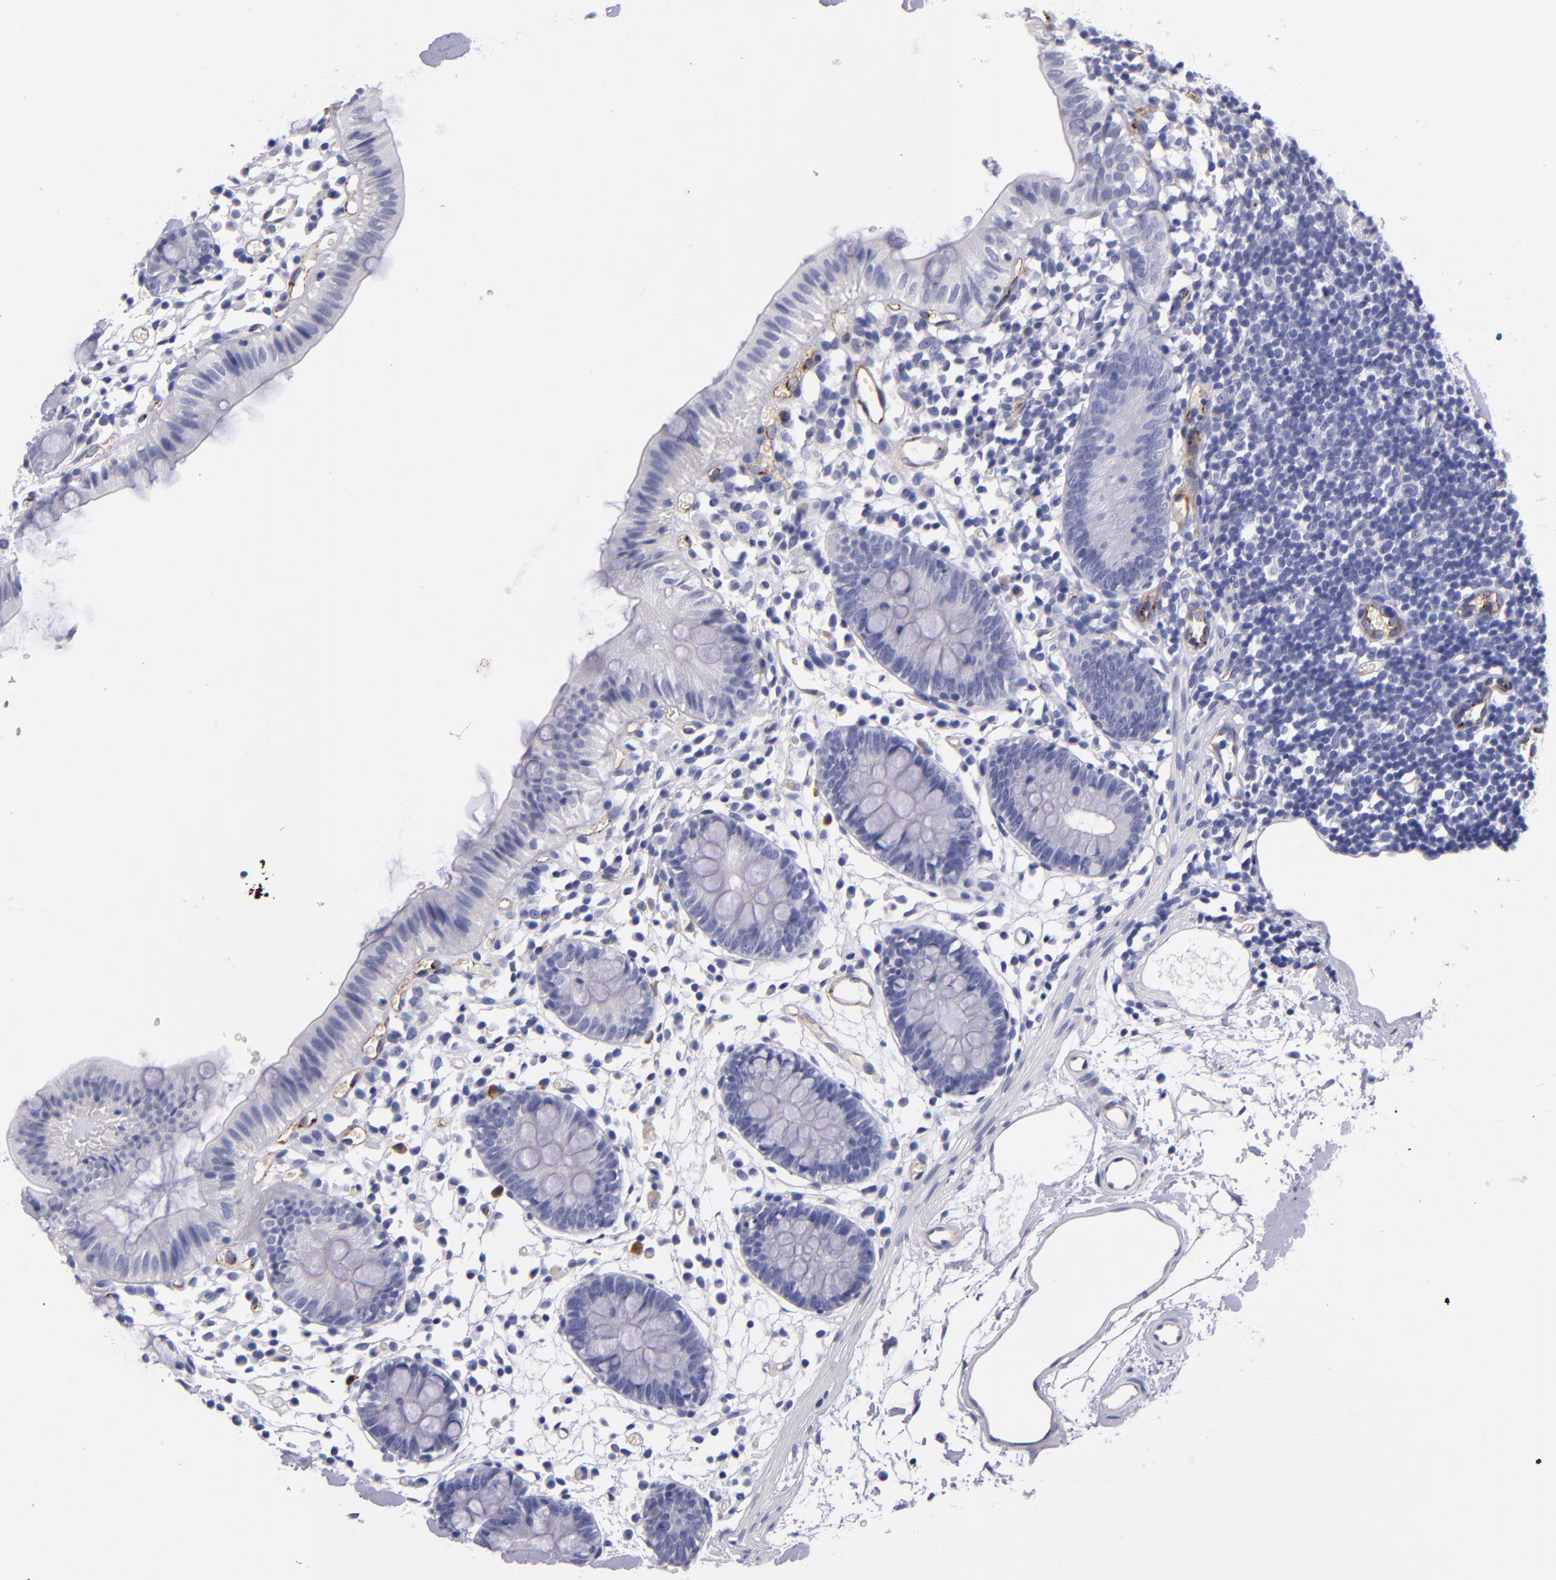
{"staining": {"intensity": "moderate", "quantity": "25%-75%", "location": "cytoplasmic/membranous"}, "tissue": "colon", "cell_type": "Endothelial cells", "image_type": "normal", "snomed": [{"axis": "morphology", "description": "Normal tissue, NOS"}, {"axis": "topography", "description": "Colon"}], "caption": "Protein expression analysis of benign colon reveals moderate cytoplasmic/membranous staining in approximately 25%-75% of endothelial cells.", "gene": "NOS3", "patient": {"sex": "male", "age": 14}}